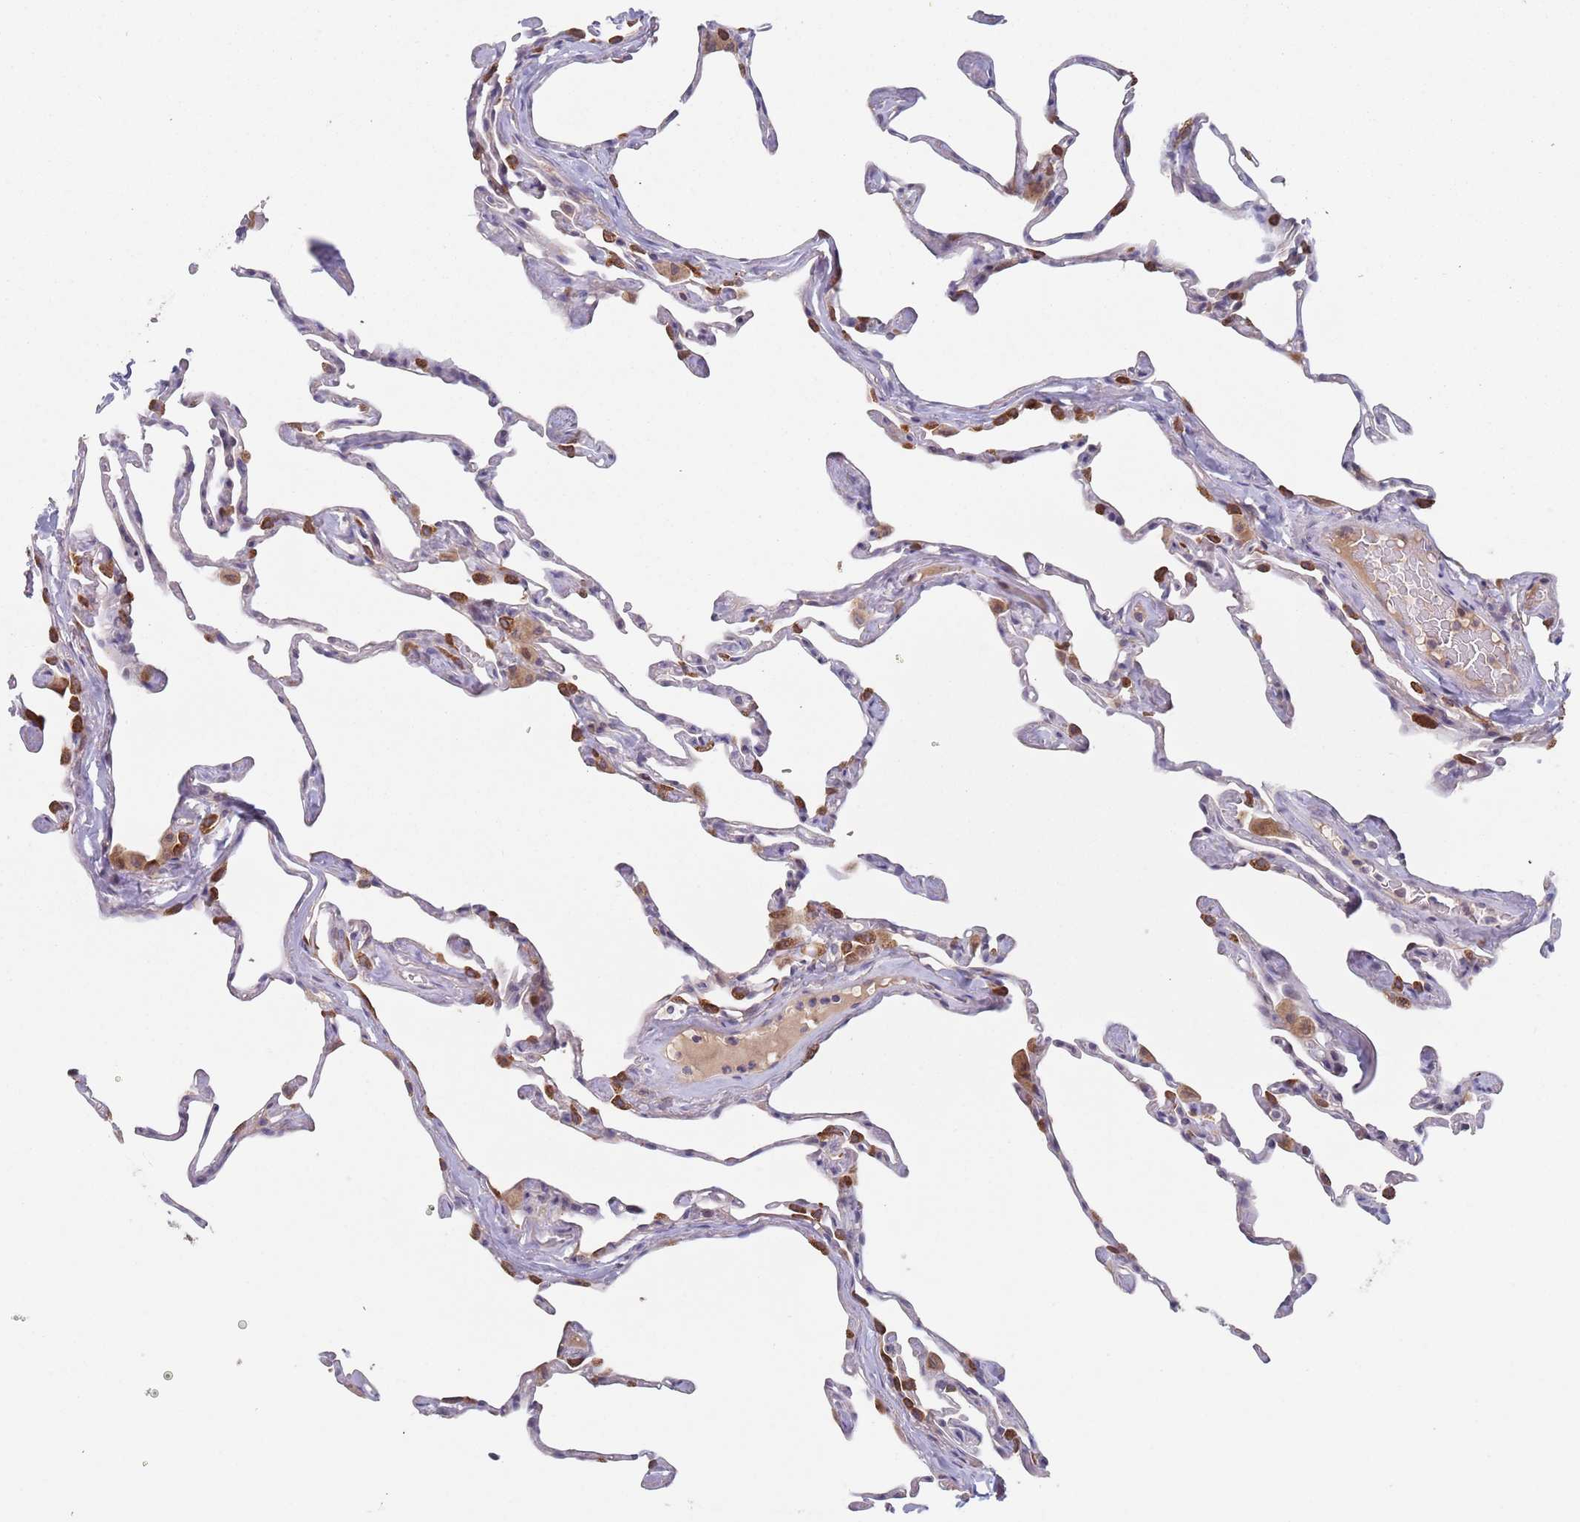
{"staining": {"intensity": "moderate", "quantity": "<25%", "location": "cytoplasmic/membranous"}, "tissue": "lung", "cell_type": "Alveolar cells", "image_type": "normal", "snomed": [{"axis": "morphology", "description": "Normal tissue, NOS"}, {"axis": "topography", "description": "Lung"}], "caption": "A high-resolution image shows IHC staining of benign lung, which displays moderate cytoplasmic/membranous positivity in approximately <25% of alveolar cells.", "gene": "ZNF140", "patient": {"sex": "male", "age": 65}}